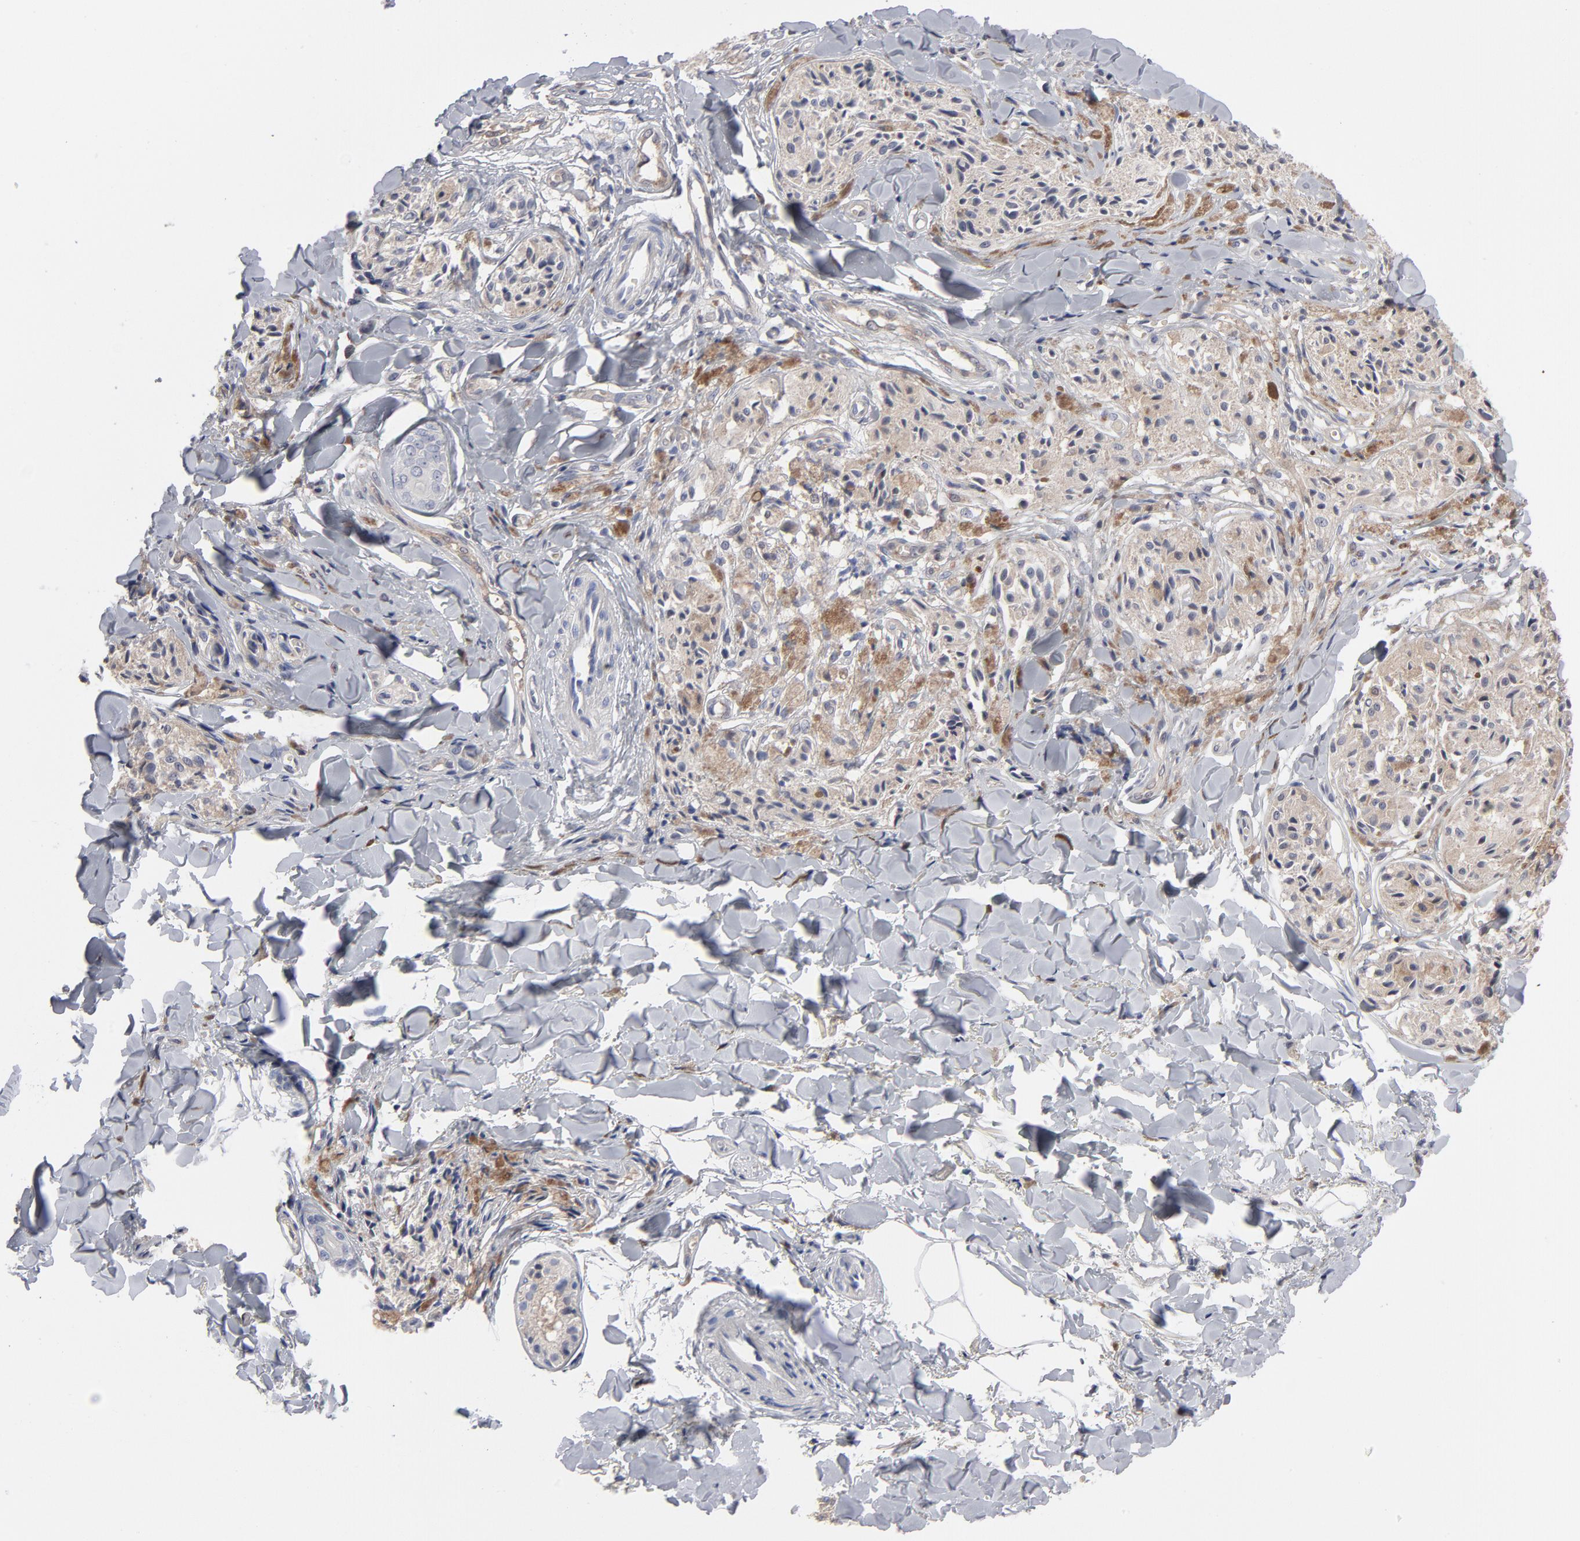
{"staining": {"intensity": "weak", "quantity": ">75%", "location": "cytoplasmic/membranous"}, "tissue": "melanoma", "cell_type": "Tumor cells", "image_type": "cancer", "snomed": [{"axis": "morphology", "description": "Malignant melanoma, Metastatic site"}, {"axis": "topography", "description": "Skin"}], "caption": "The immunohistochemical stain labels weak cytoplasmic/membranous expression in tumor cells of malignant melanoma (metastatic site) tissue. The staining was performed using DAB (3,3'-diaminobenzidine) to visualize the protein expression in brown, while the nuclei were stained in blue with hematoxylin (Magnification: 20x).", "gene": "ARRB1", "patient": {"sex": "female", "age": 66}}